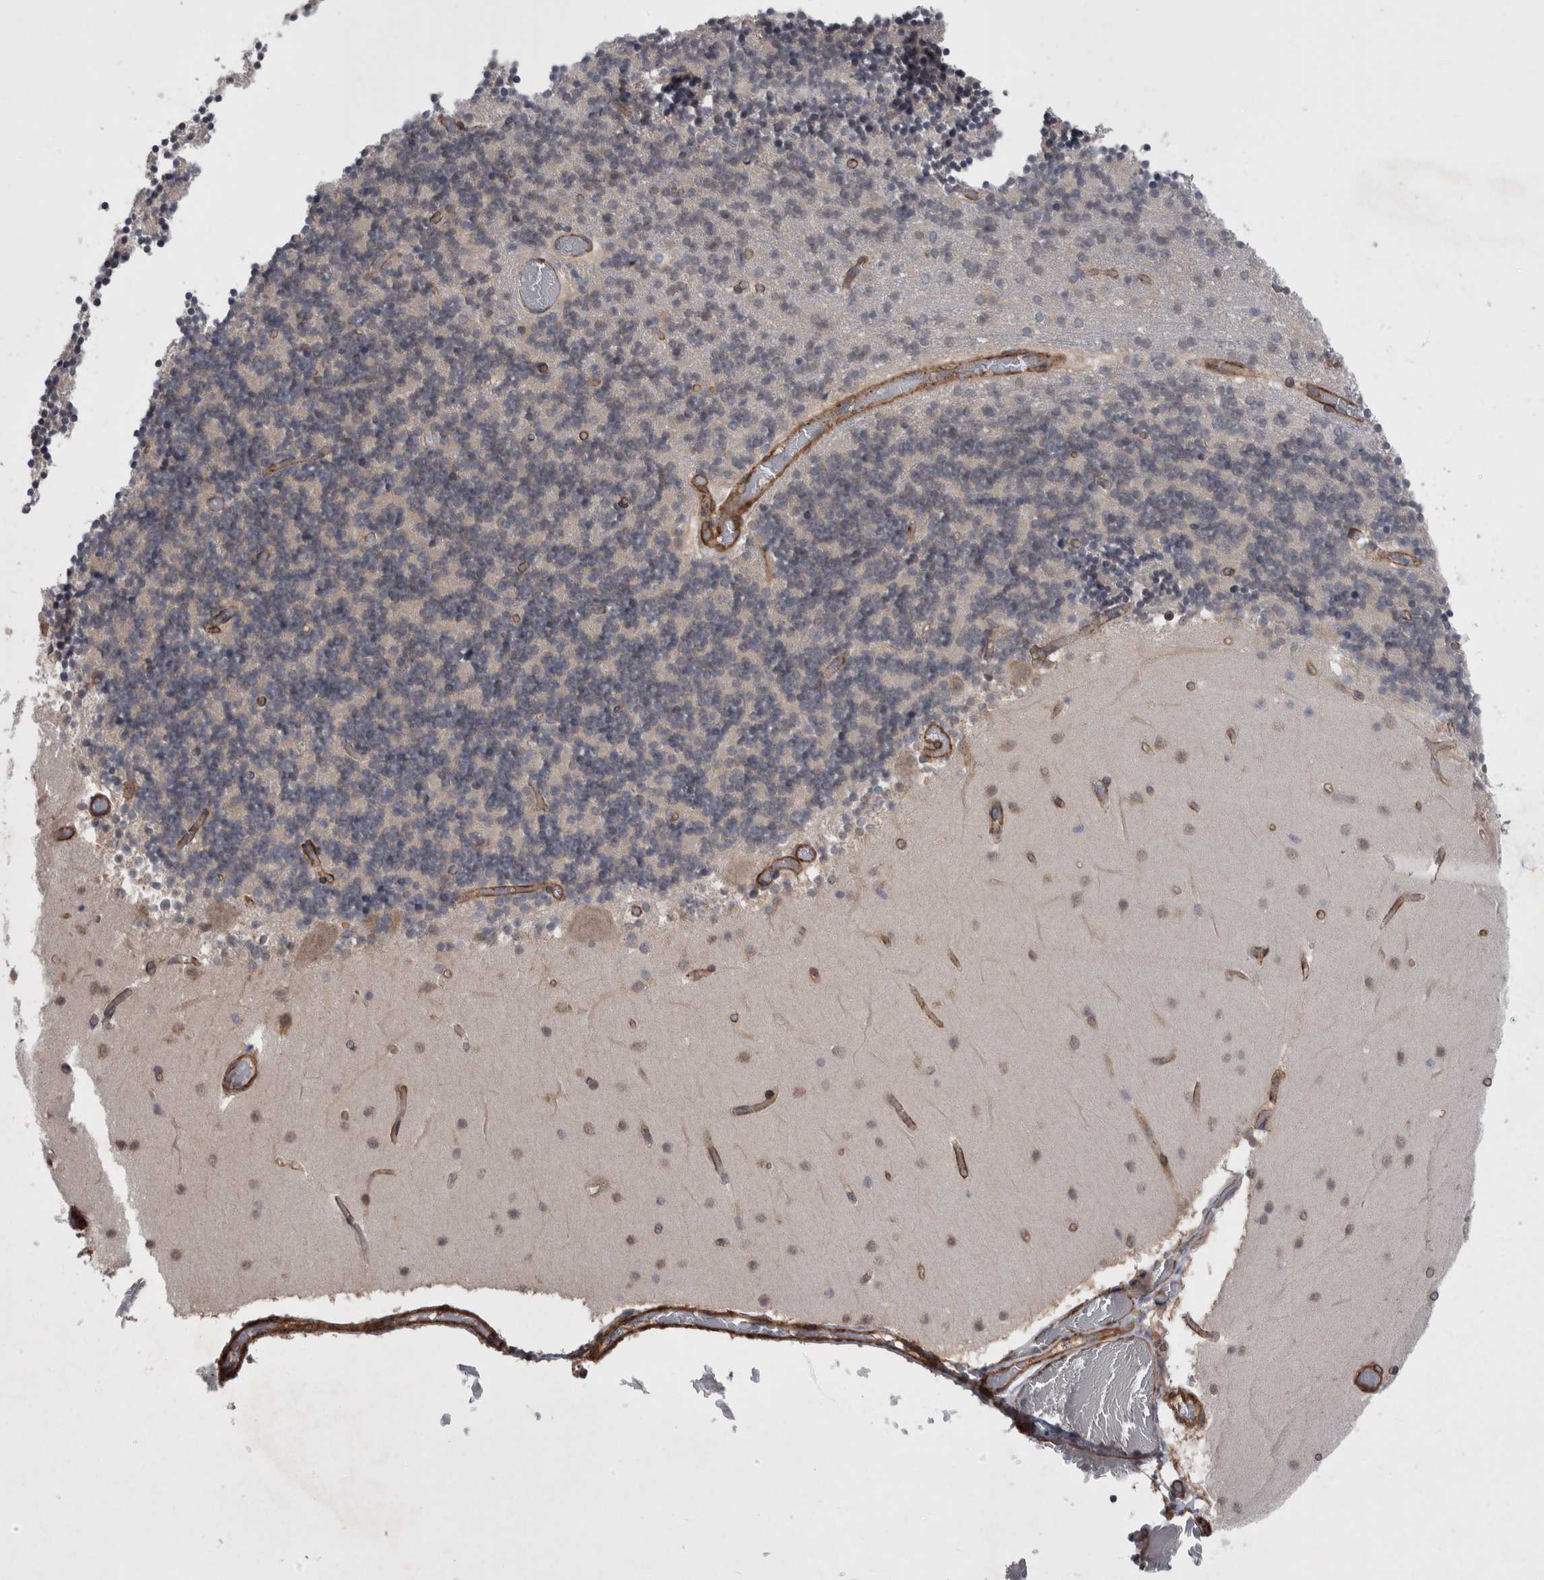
{"staining": {"intensity": "negative", "quantity": "none", "location": "none"}, "tissue": "cerebellum", "cell_type": "Cells in granular layer", "image_type": "normal", "snomed": [{"axis": "morphology", "description": "Normal tissue, NOS"}, {"axis": "topography", "description": "Cerebellum"}], "caption": "Protein analysis of unremarkable cerebellum displays no significant staining in cells in granular layer.", "gene": "DDX6", "patient": {"sex": "female", "age": 28}}